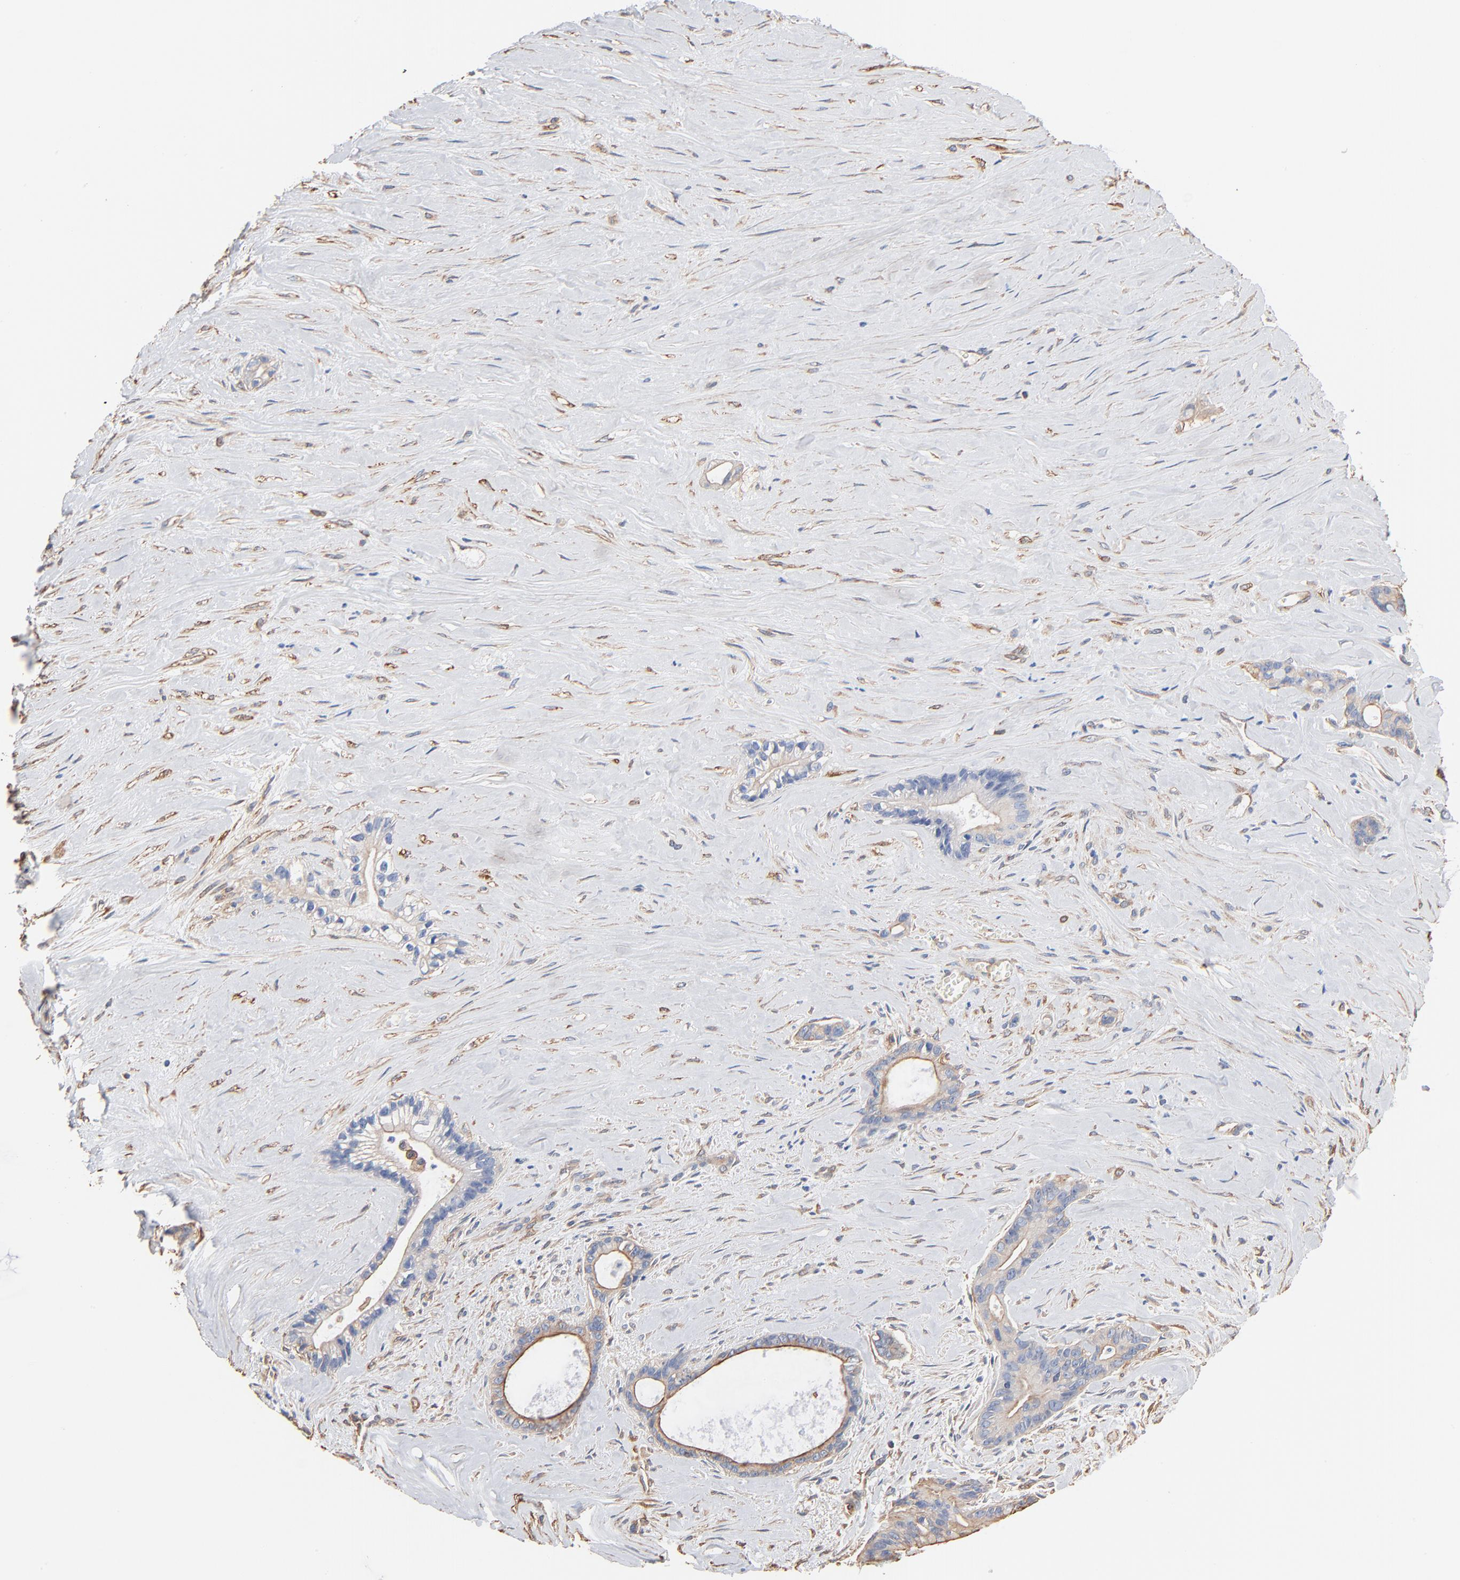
{"staining": {"intensity": "negative", "quantity": "none", "location": "none"}, "tissue": "liver cancer", "cell_type": "Tumor cells", "image_type": "cancer", "snomed": [{"axis": "morphology", "description": "Cholangiocarcinoma"}, {"axis": "topography", "description": "Liver"}], "caption": "Tumor cells are negative for brown protein staining in liver cancer.", "gene": "ABCD4", "patient": {"sex": "female", "age": 55}}